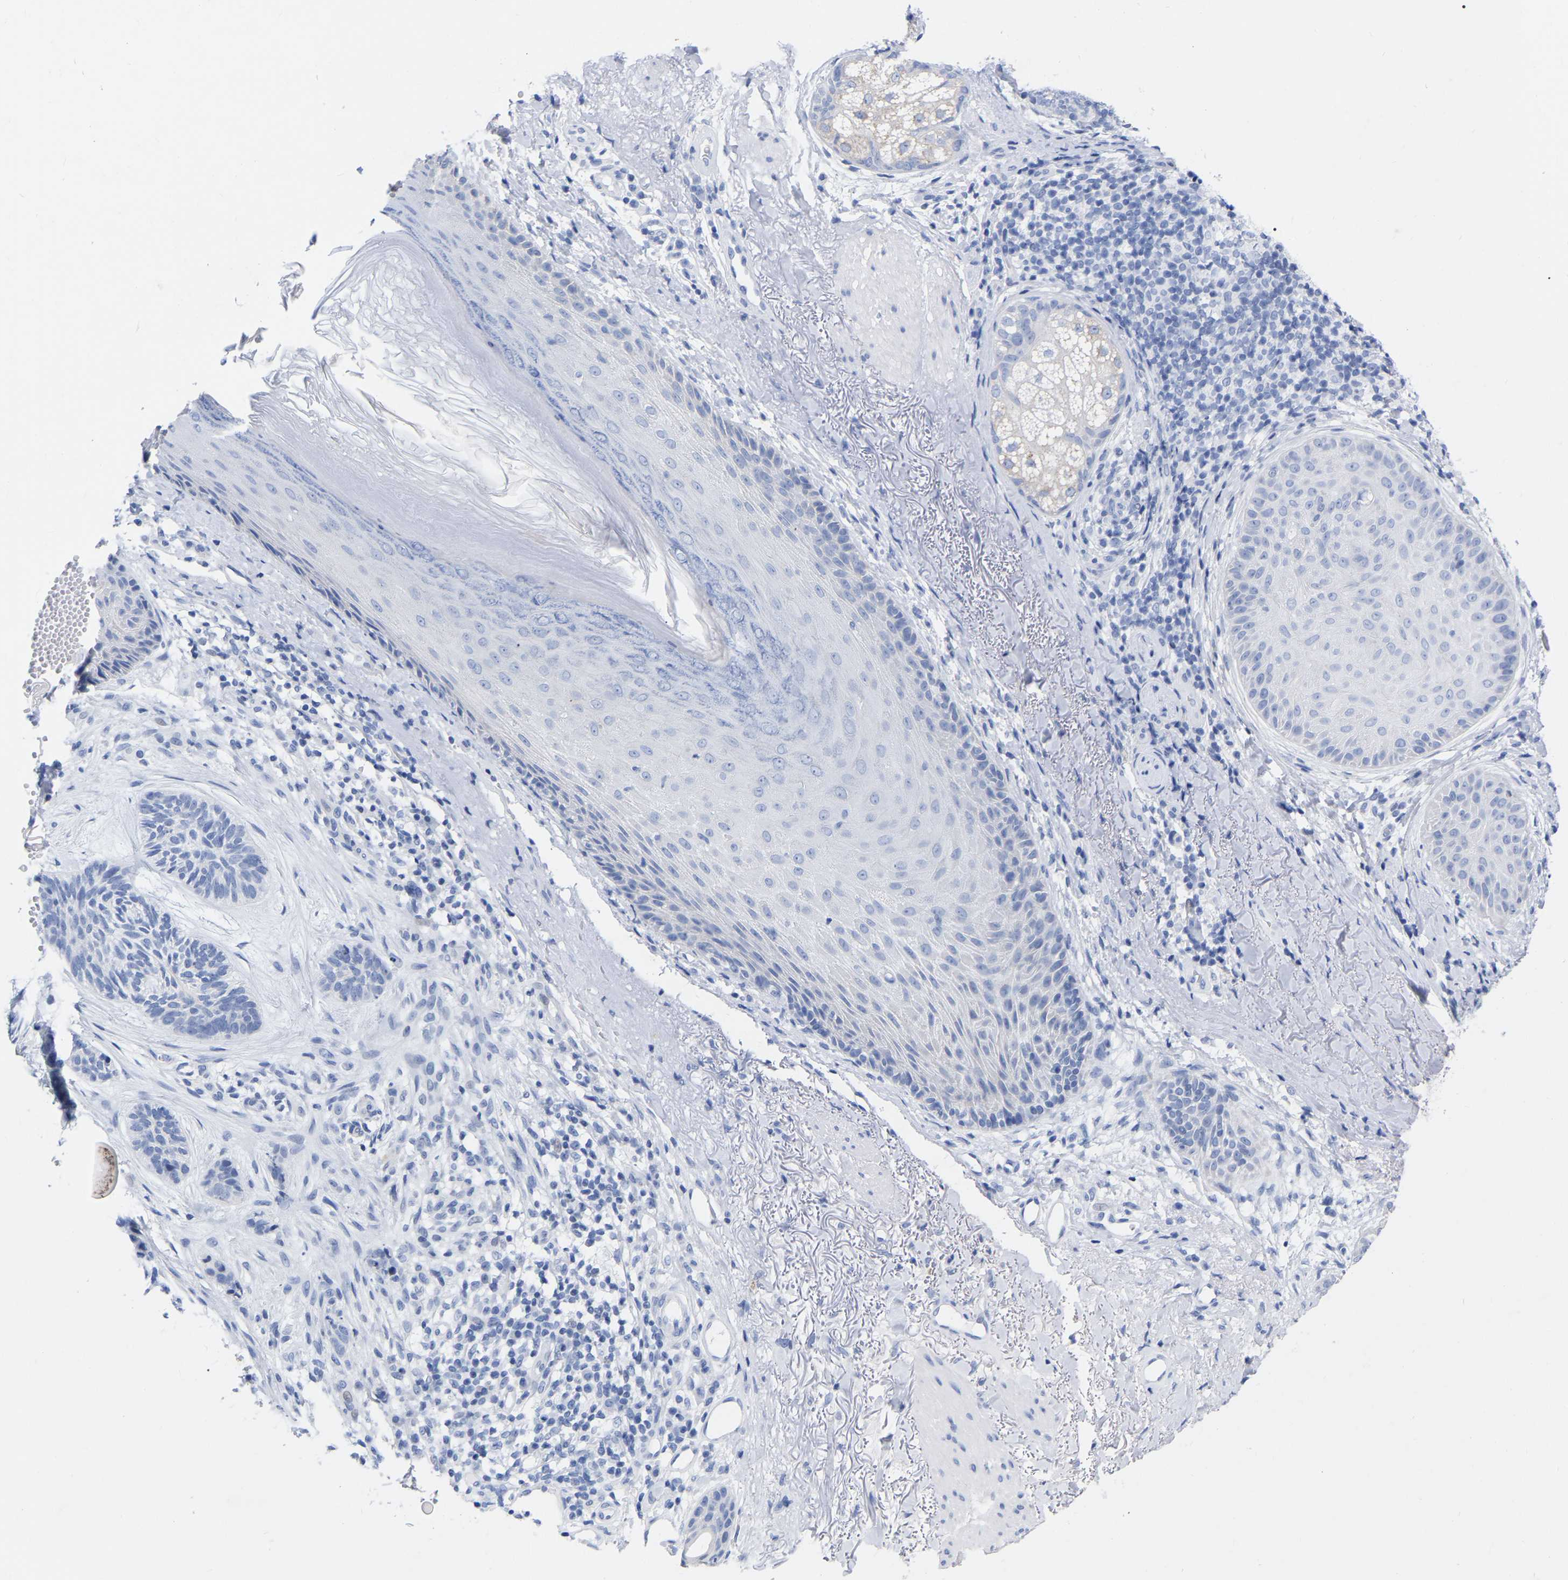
{"staining": {"intensity": "negative", "quantity": "none", "location": "none"}, "tissue": "skin cancer", "cell_type": "Tumor cells", "image_type": "cancer", "snomed": [{"axis": "morphology", "description": "Basal cell carcinoma"}, {"axis": "topography", "description": "Skin"}], "caption": "The immunohistochemistry (IHC) photomicrograph has no significant positivity in tumor cells of skin cancer tissue.", "gene": "ZNF629", "patient": {"sex": "male", "age": 55}}